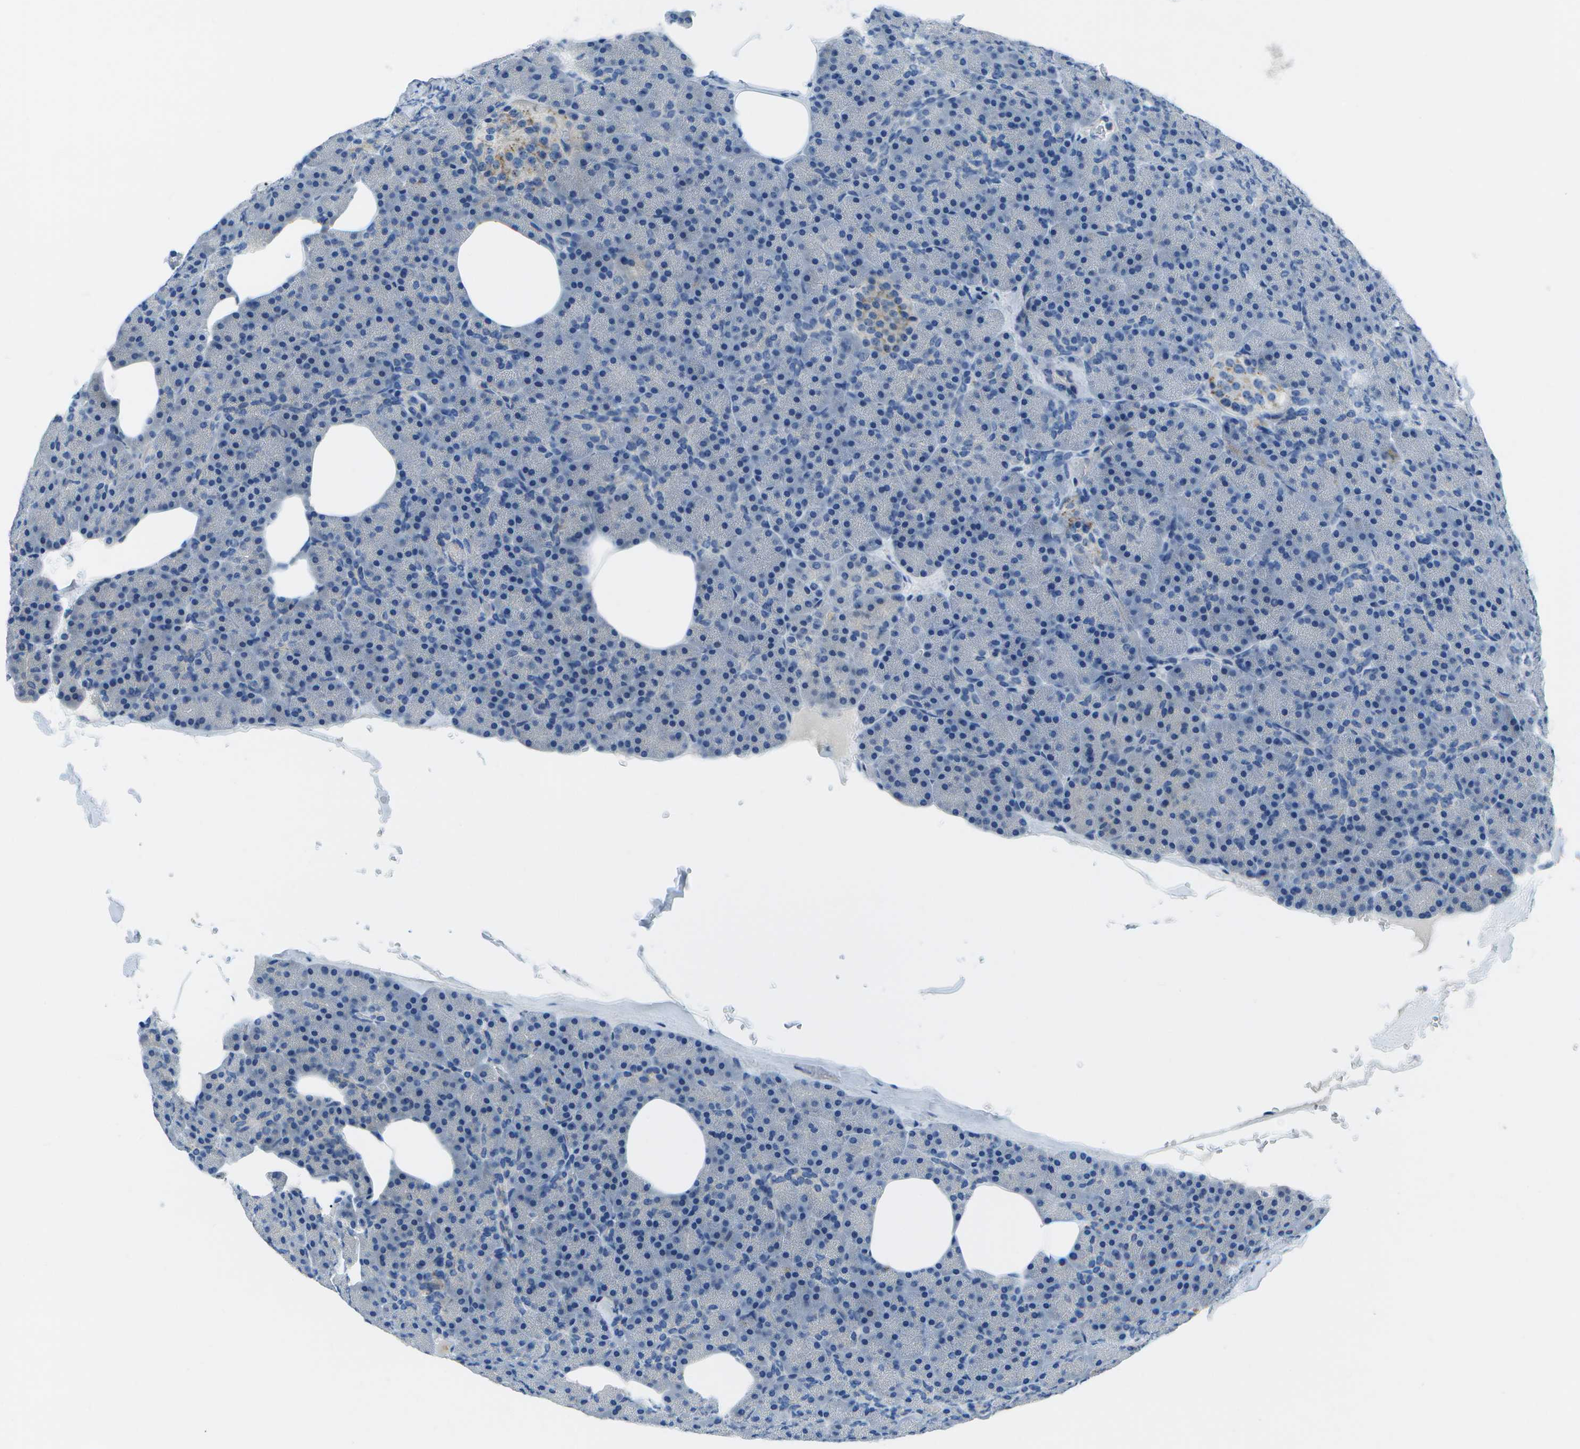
{"staining": {"intensity": "negative", "quantity": "none", "location": "none"}, "tissue": "pancreas", "cell_type": "Exocrine glandular cells", "image_type": "normal", "snomed": [{"axis": "morphology", "description": "Normal tissue, NOS"}, {"axis": "topography", "description": "Pancreas"}], "caption": "The image exhibits no staining of exocrine glandular cells in benign pancreas.", "gene": "DCT", "patient": {"sex": "female", "age": 35}}